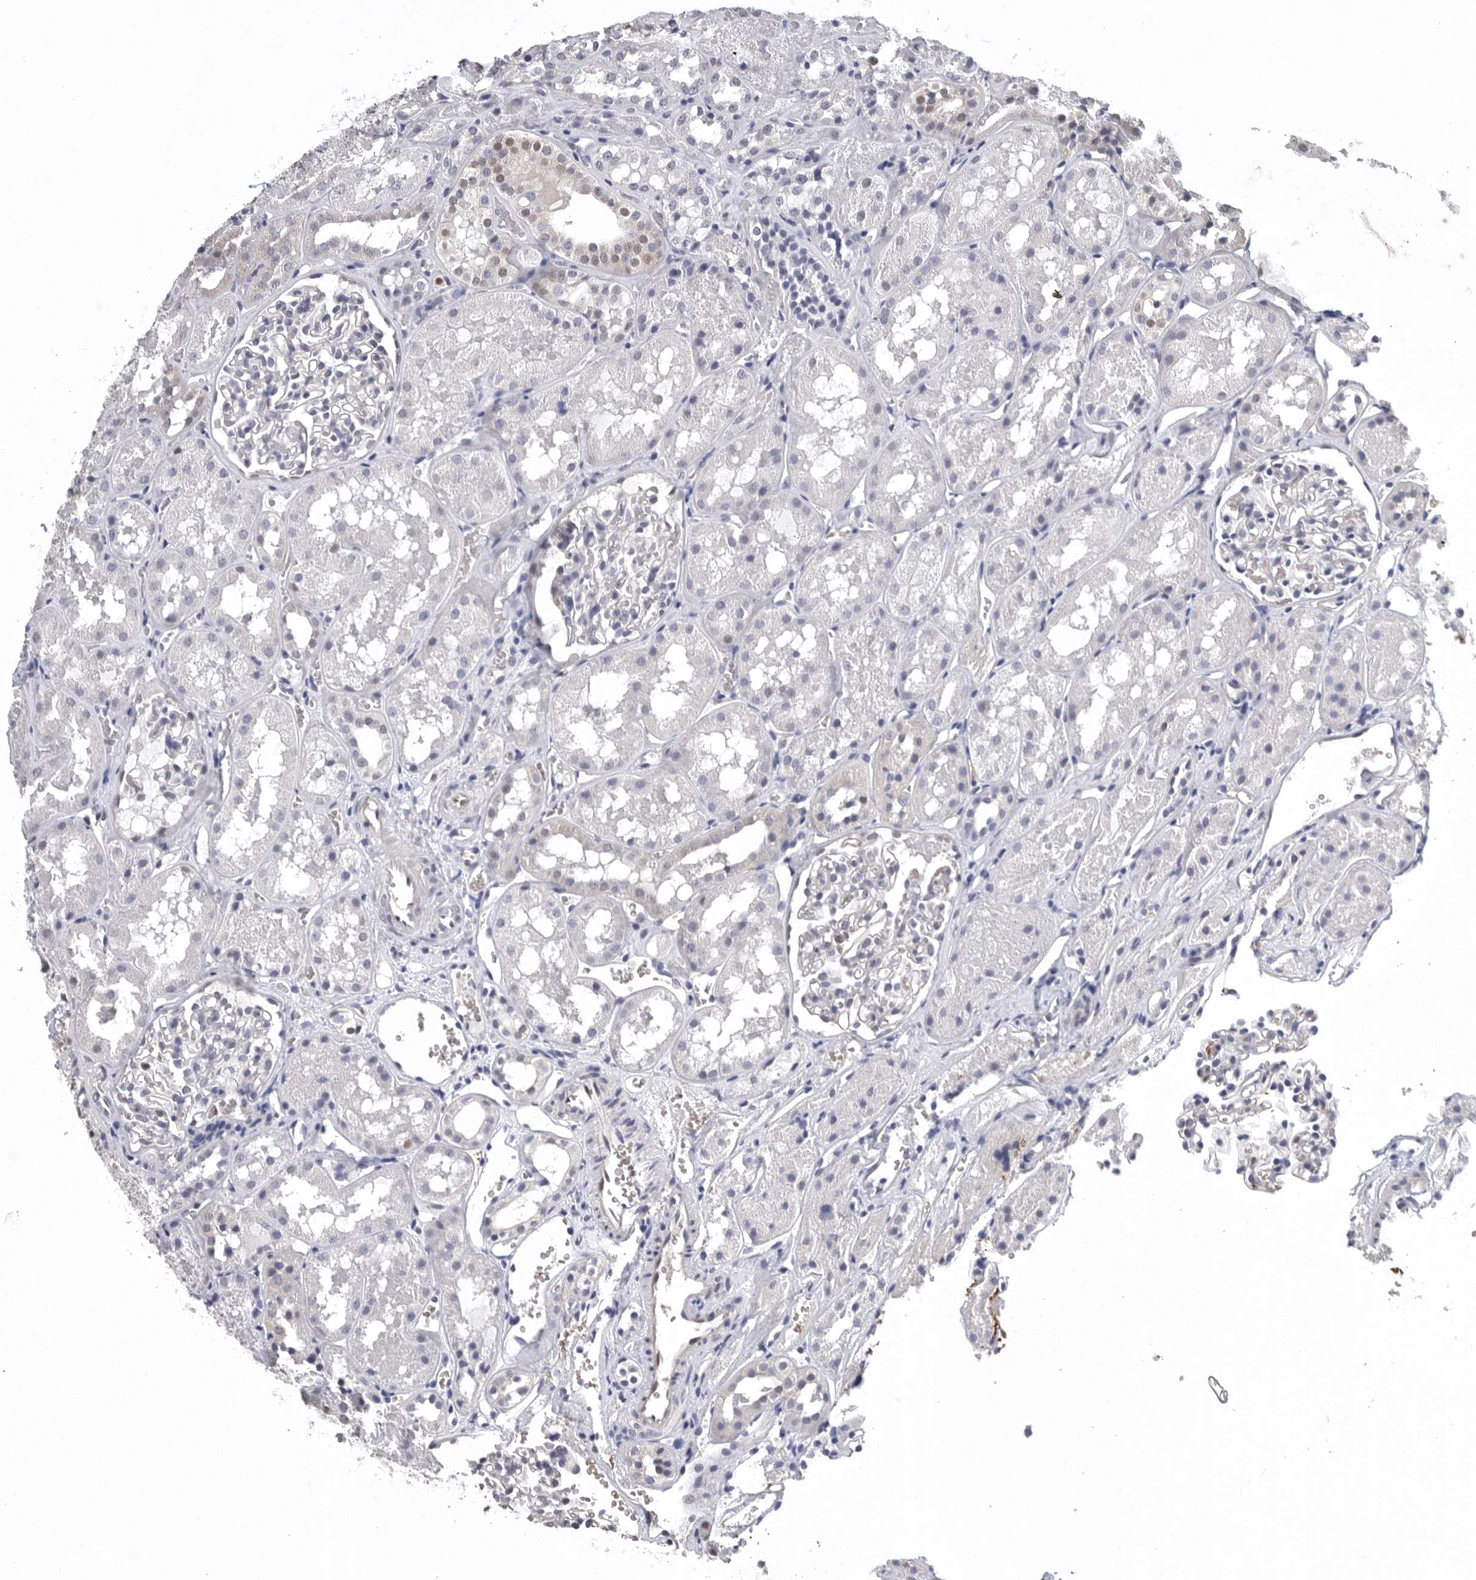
{"staining": {"intensity": "negative", "quantity": "none", "location": "none"}, "tissue": "kidney", "cell_type": "Cells in glomeruli", "image_type": "normal", "snomed": [{"axis": "morphology", "description": "Normal tissue, NOS"}, {"axis": "topography", "description": "Kidney"}], "caption": "IHC of normal human kidney displays no expression in cells in glomeruli. (DAB (3,3'-diaminobenzidine) immunohistochemistry, high magnification).", "gene": "PDCD4", "patient": {"sex": "male", "age": 16}}